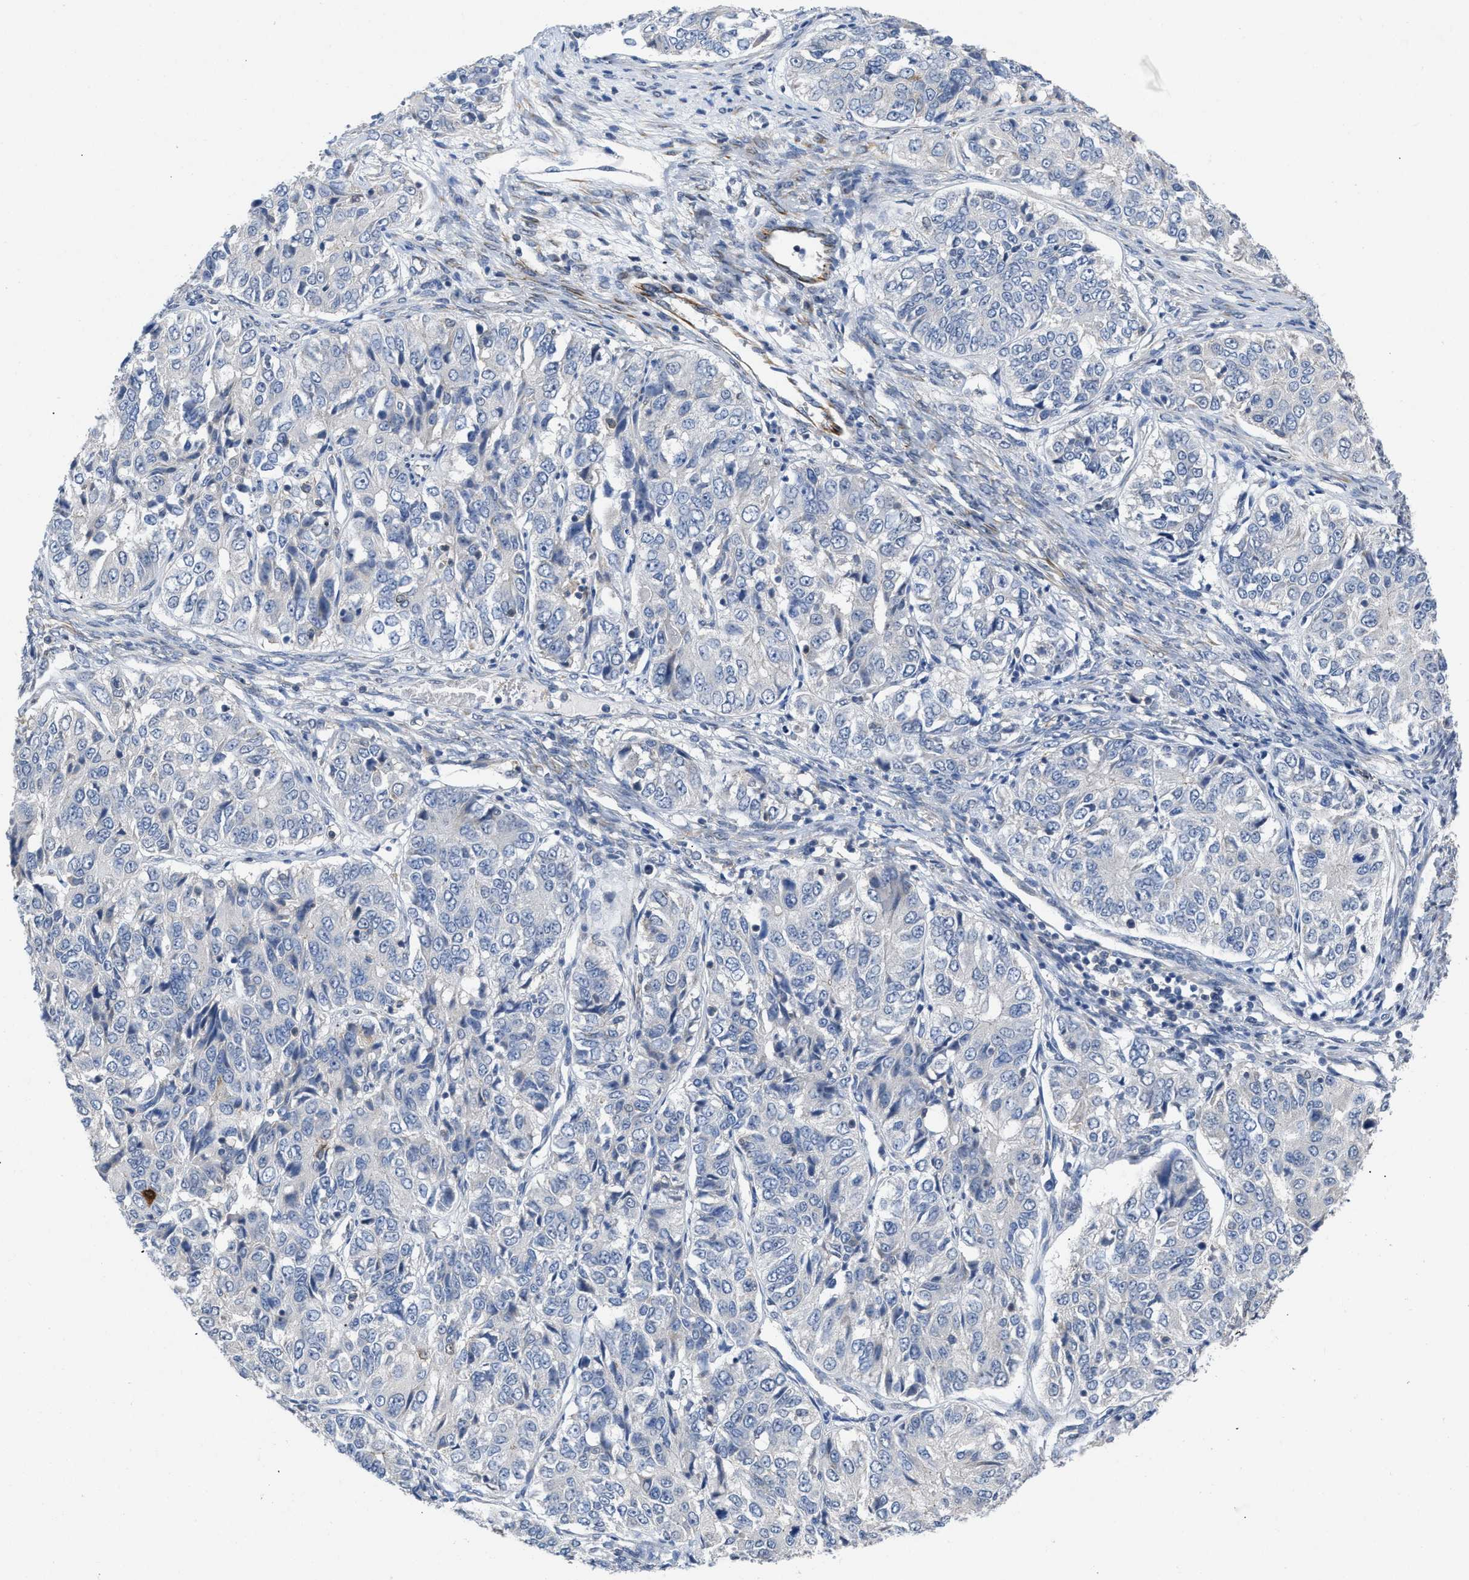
{"staining": {"intensity": "negative", "quantity": "none", "location": "none"}, "tissue": "ovarian cancer", "cell_type": "Tumor cells", "image_type": "cancer", "snomed": [{"axis": "morphology", "description": "Carcinoma, endometroid"}, {"axis": "topography", "description": "Ovary"}], "caption": "The photomicrograph reveals no staining of tumor cells in ovarian endometroid carcinoma.", "gene": "TMEM131", "patient": {"sex": "female", "age": 51}}